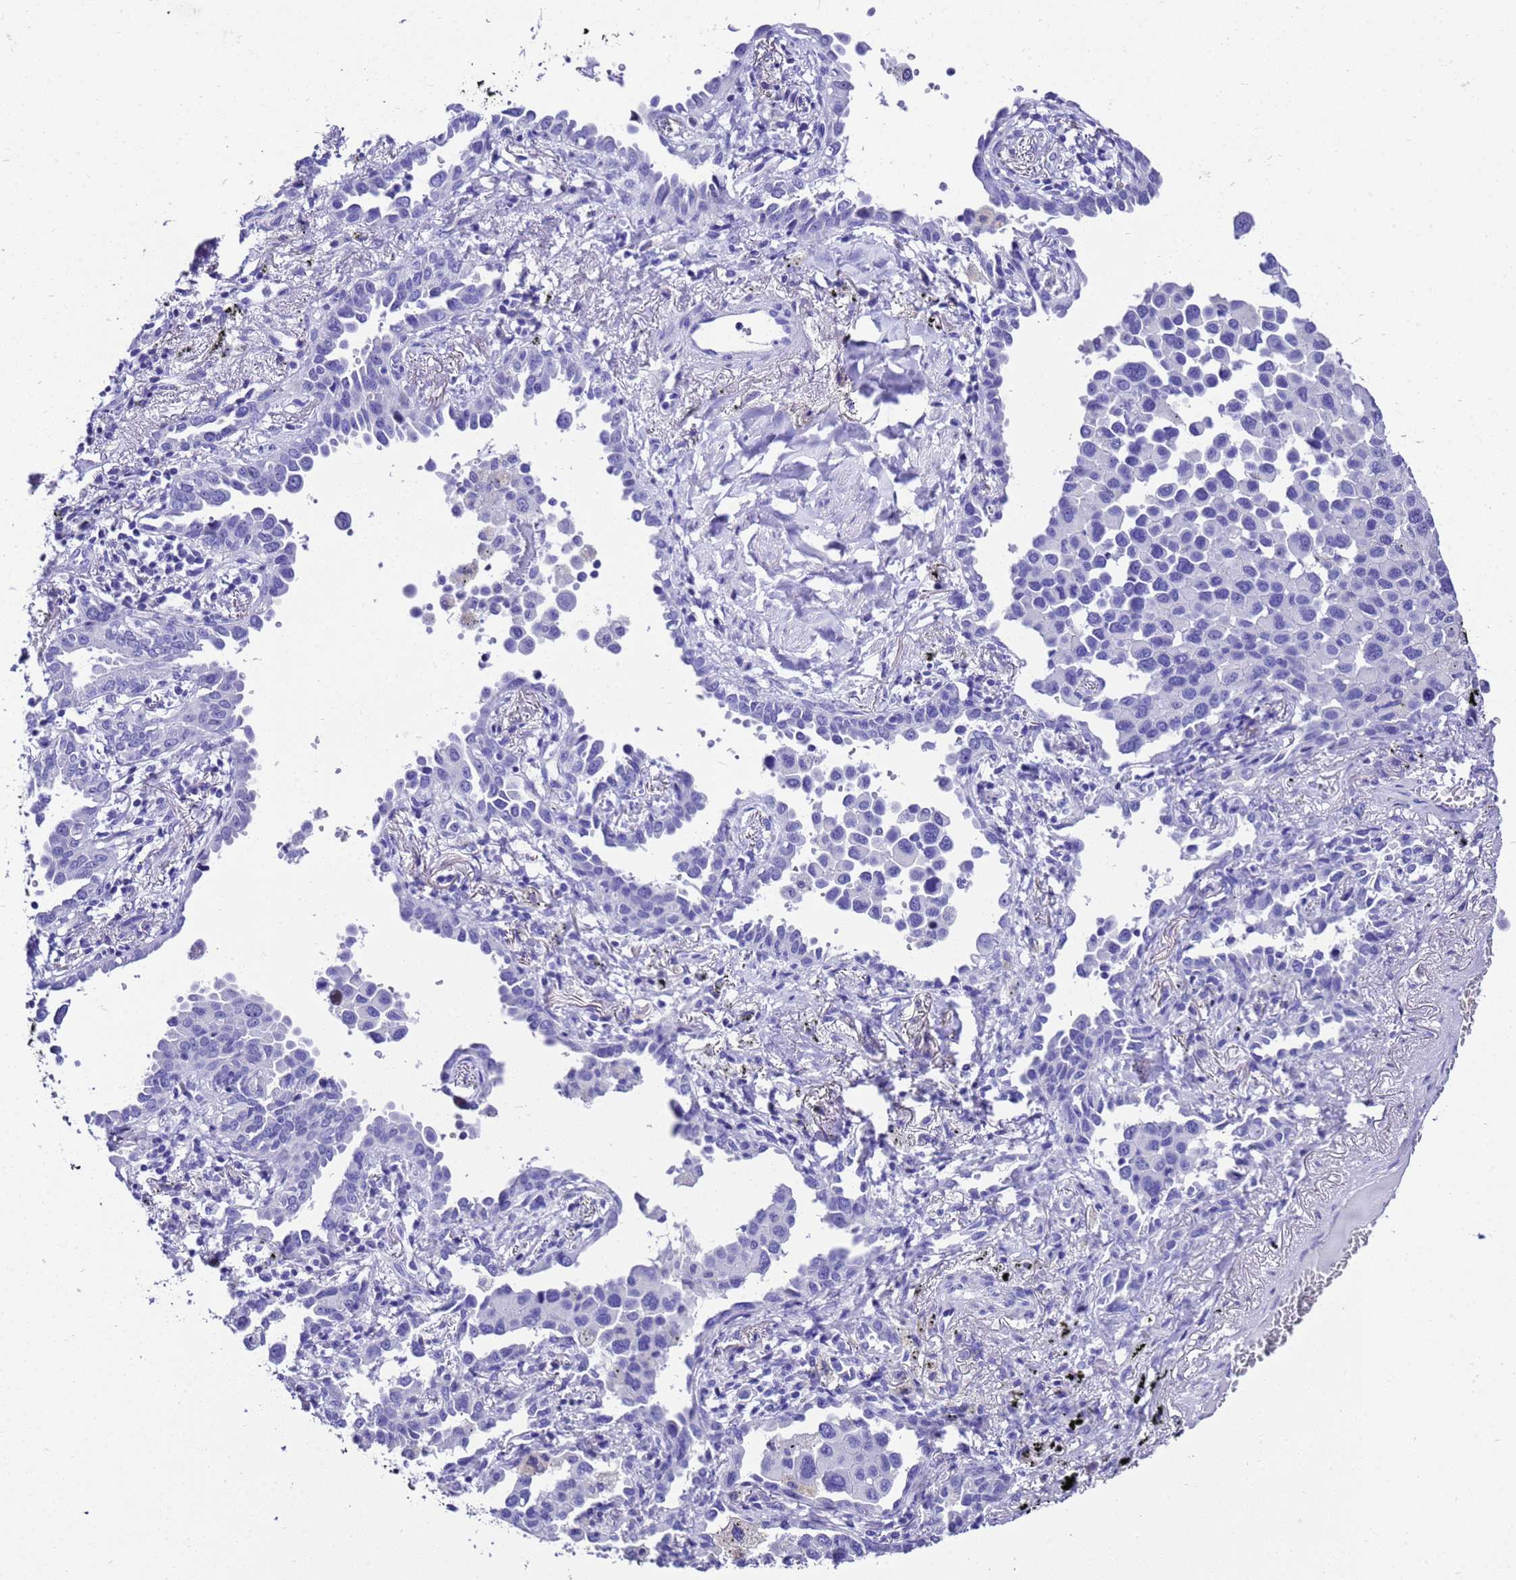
{"staining": {"intensity": "negative", "quantity": "none", "location": "none"}, "tissue": "lung cancer", "cell_type": "Tumor cells", "image_type": "cancer", "snomed": [{"axis": "morphology", "description": "Adenocarcinoma, NOS"}, {"axis": "topography", "description": "Lung"}], "caption": "Lung cancer (adenocarcinoma) was stained to show a protein in brown. There is no significant staining in tumor cells. Nuclei are stained in blue.", "gene": "UGT2B10", "patient": {"sex": "male", "age": 67}}